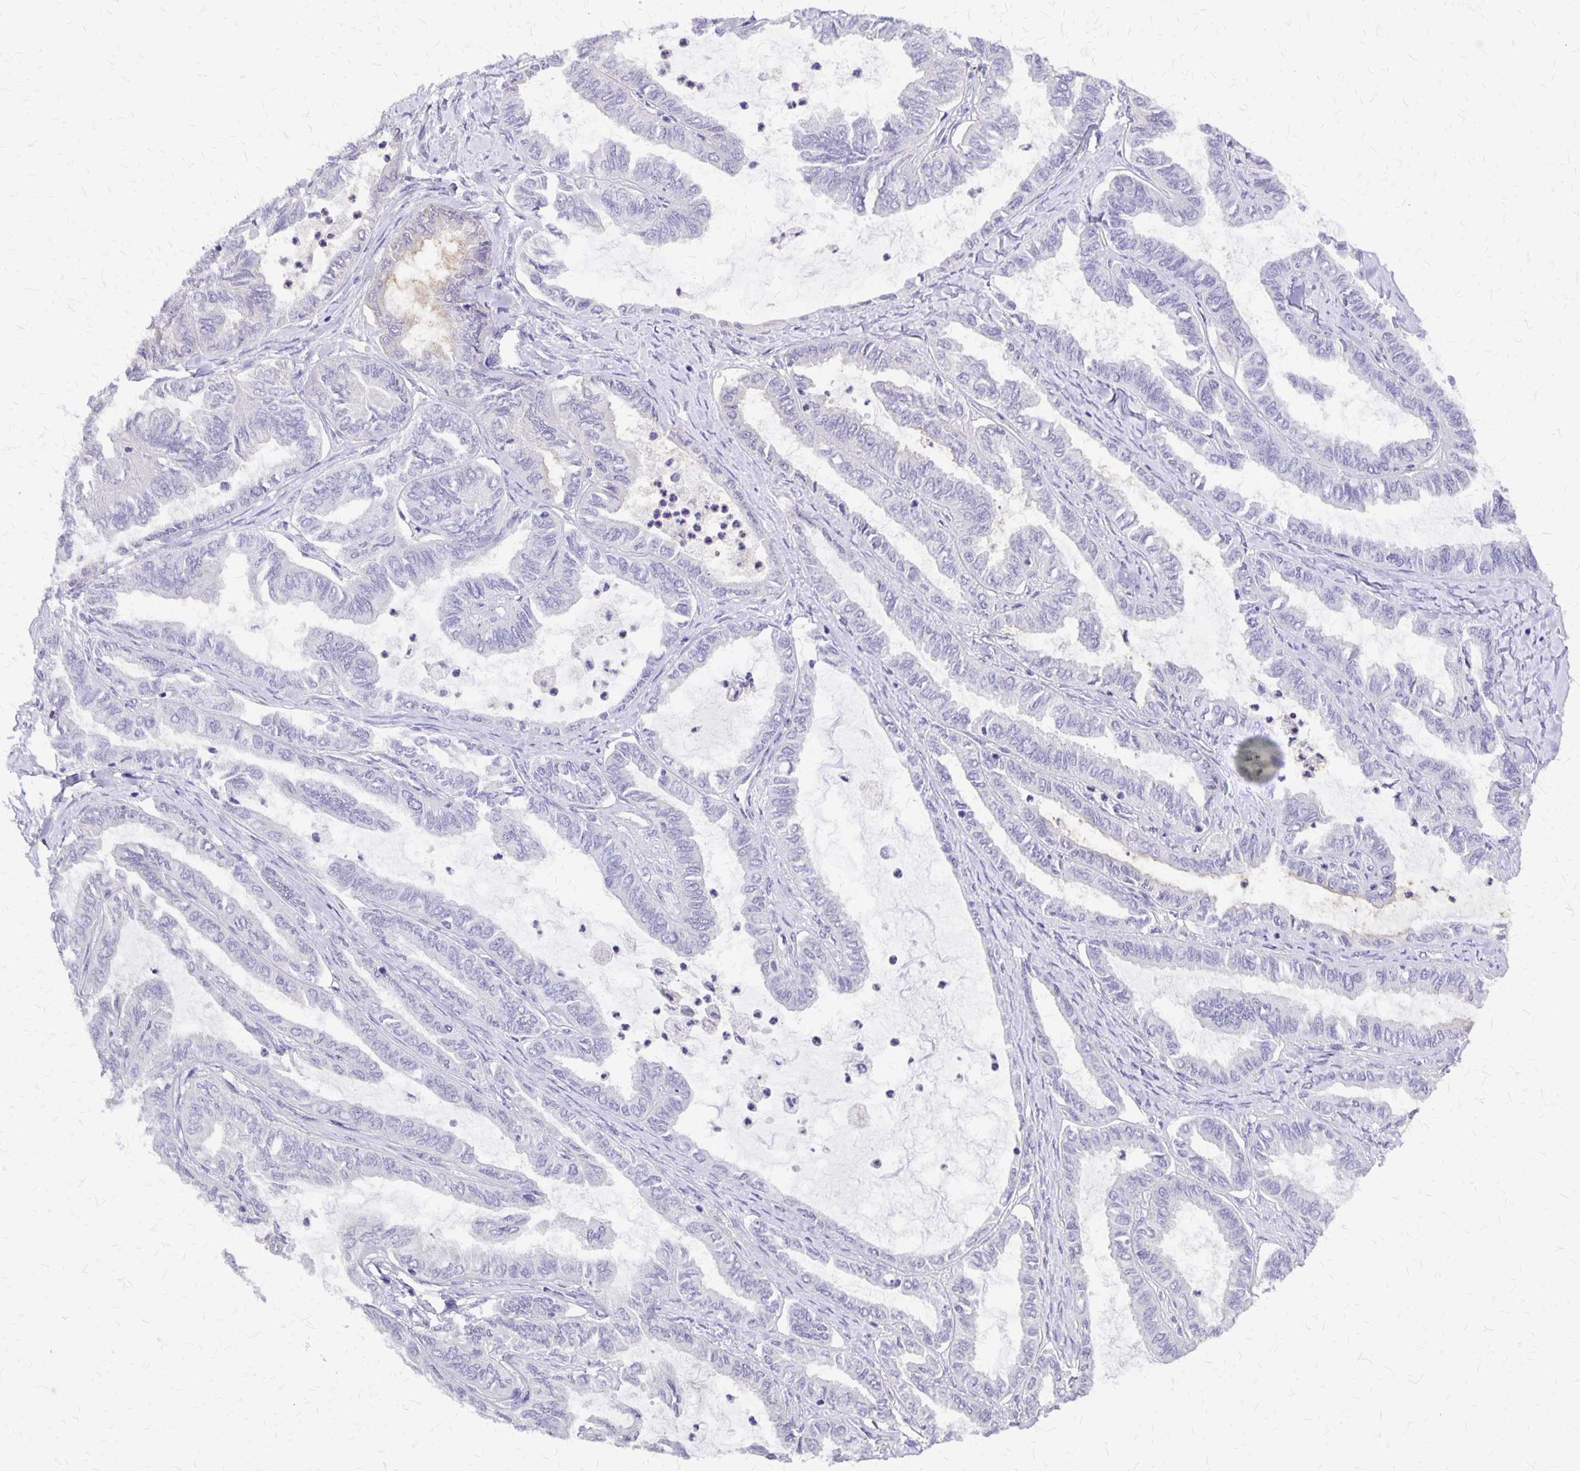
{"staining": {"intensity": "negative", "quantity": "none", "location": "none"}, "tissue": "ovarian cancer", "cell_type": "Tumor cells", "image_type": "cancer", "snomed": [{"axis": "morphology", "description": "Carcinoma, endometroid"}, {"axis": "topography", "description": "Ovary"}], "caption": "Human ovarian cancer (endometroid carcinoma) stained for a protein using IHC shows no expression in tumor cells.", "gene": "SI", "patient": {"sex": "female", "age": 70}}